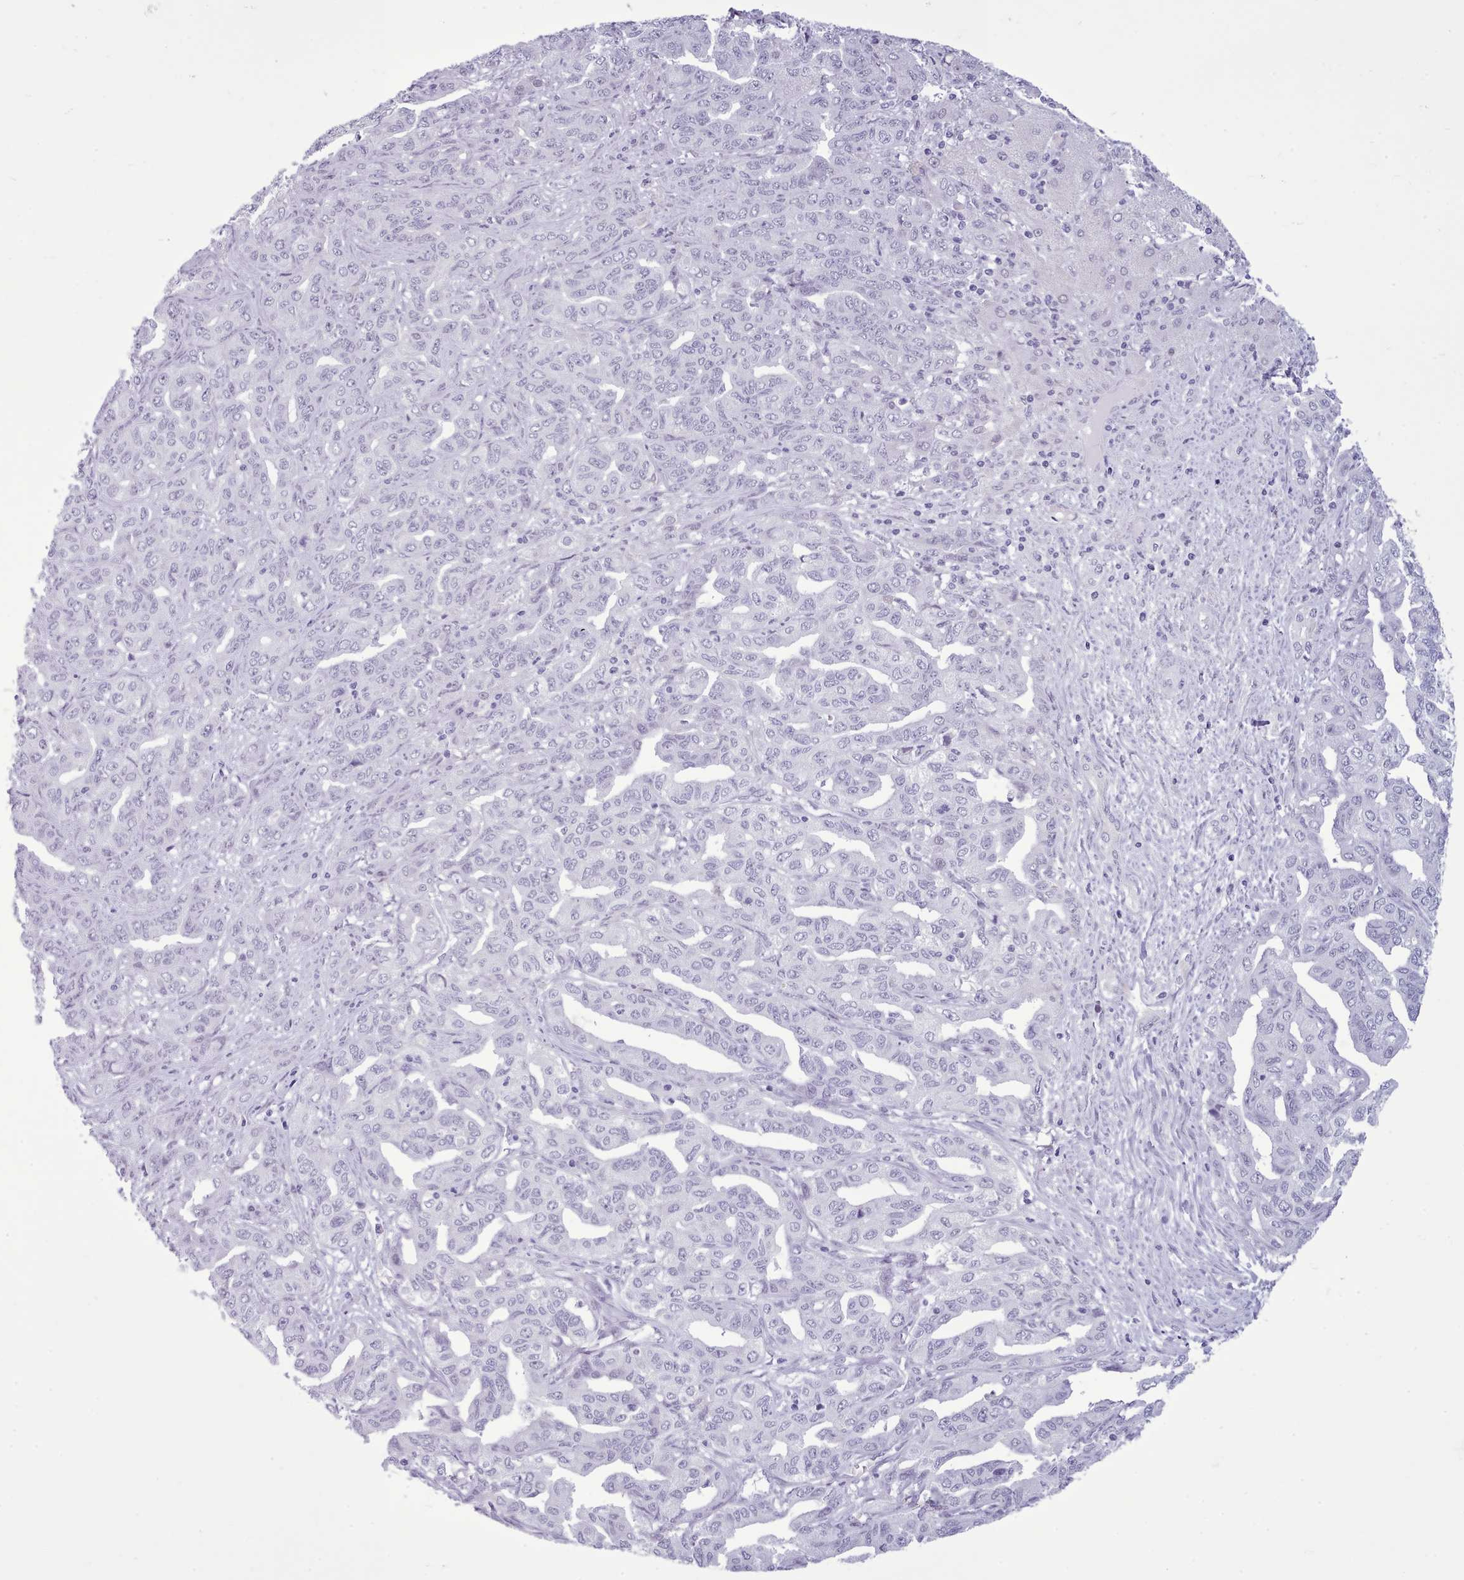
{"staining": {"intensity": "negative", "quantity": "none", "location": "none"}, "tissue": "liver cancer", "cell_type": "Tumor cells", "image_type": "cancer", "snomed": [{"axis": "morphology", "description": "Cholangiocarcinoma"}, {"axis": "topography", "description": "Liver"}], "caption": "Protein analysis of liver cholangiocarcinoma shows no significant staining in tumor cells.", "gene": "FBXO48", "patient": {"sex": "male", "age": 59}}